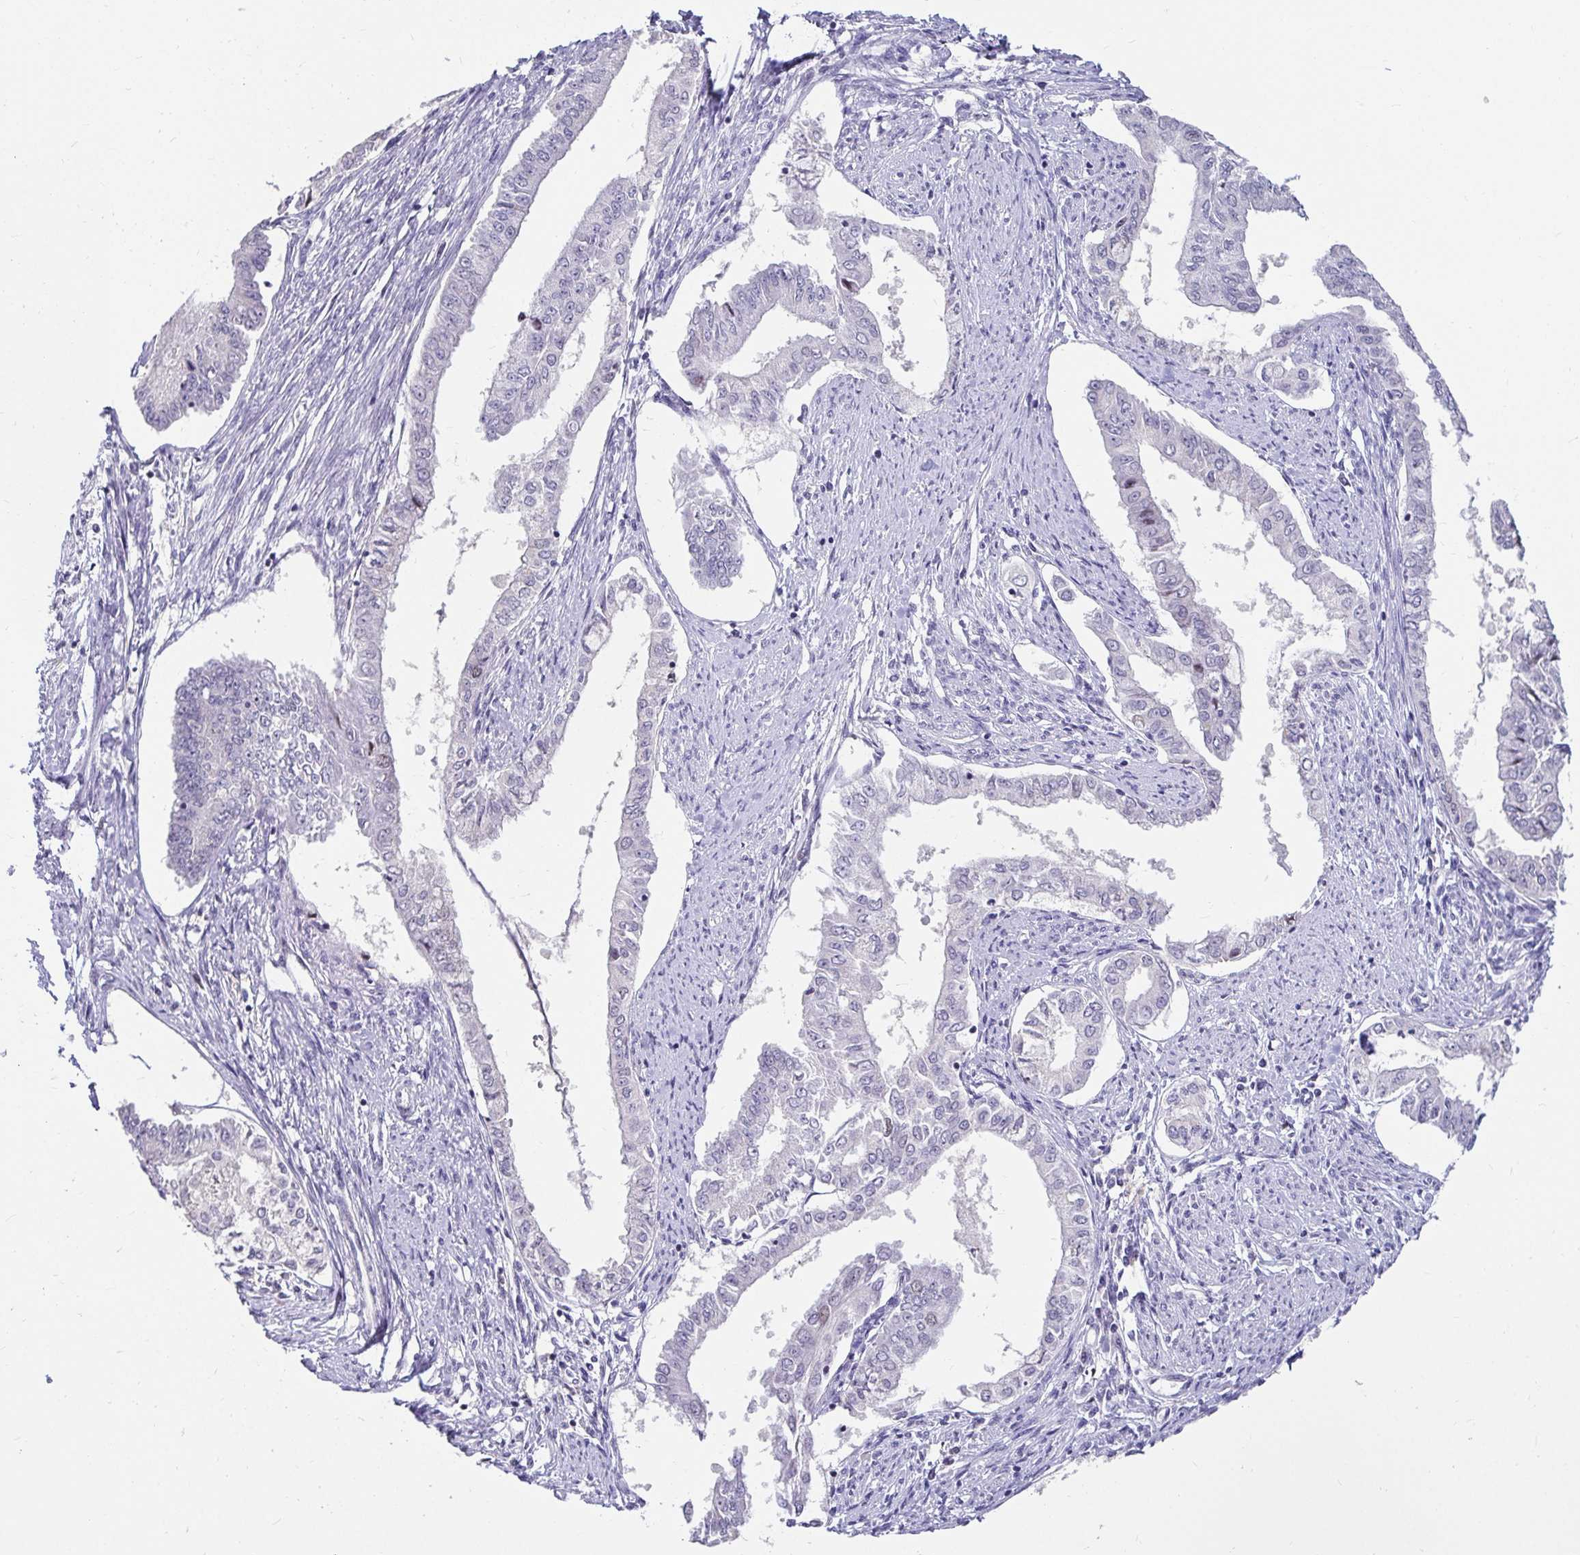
{"staining": {"intensity": "negative", "quantity": "none", "location": "none"}, "tissue": "endometrial cancer", "cell_type": "Tumor cells", "image_type": "cancer", "snomed": [{"axis": "morphology", "description": "Adenocarcinoma, NOS"}, {"axis": "topography", "description": "Endometrium"}], "caption": "Tumor cells are negative for protein expression in human endometrial cancer (adenocarcinoma). (DAB (3,3'-diaminobenzidine) immunohistochemistry (IHC) with hematoxylin counter stain).", "gene": "ANLN", "patient": {"sex": "female", "age": 76}}